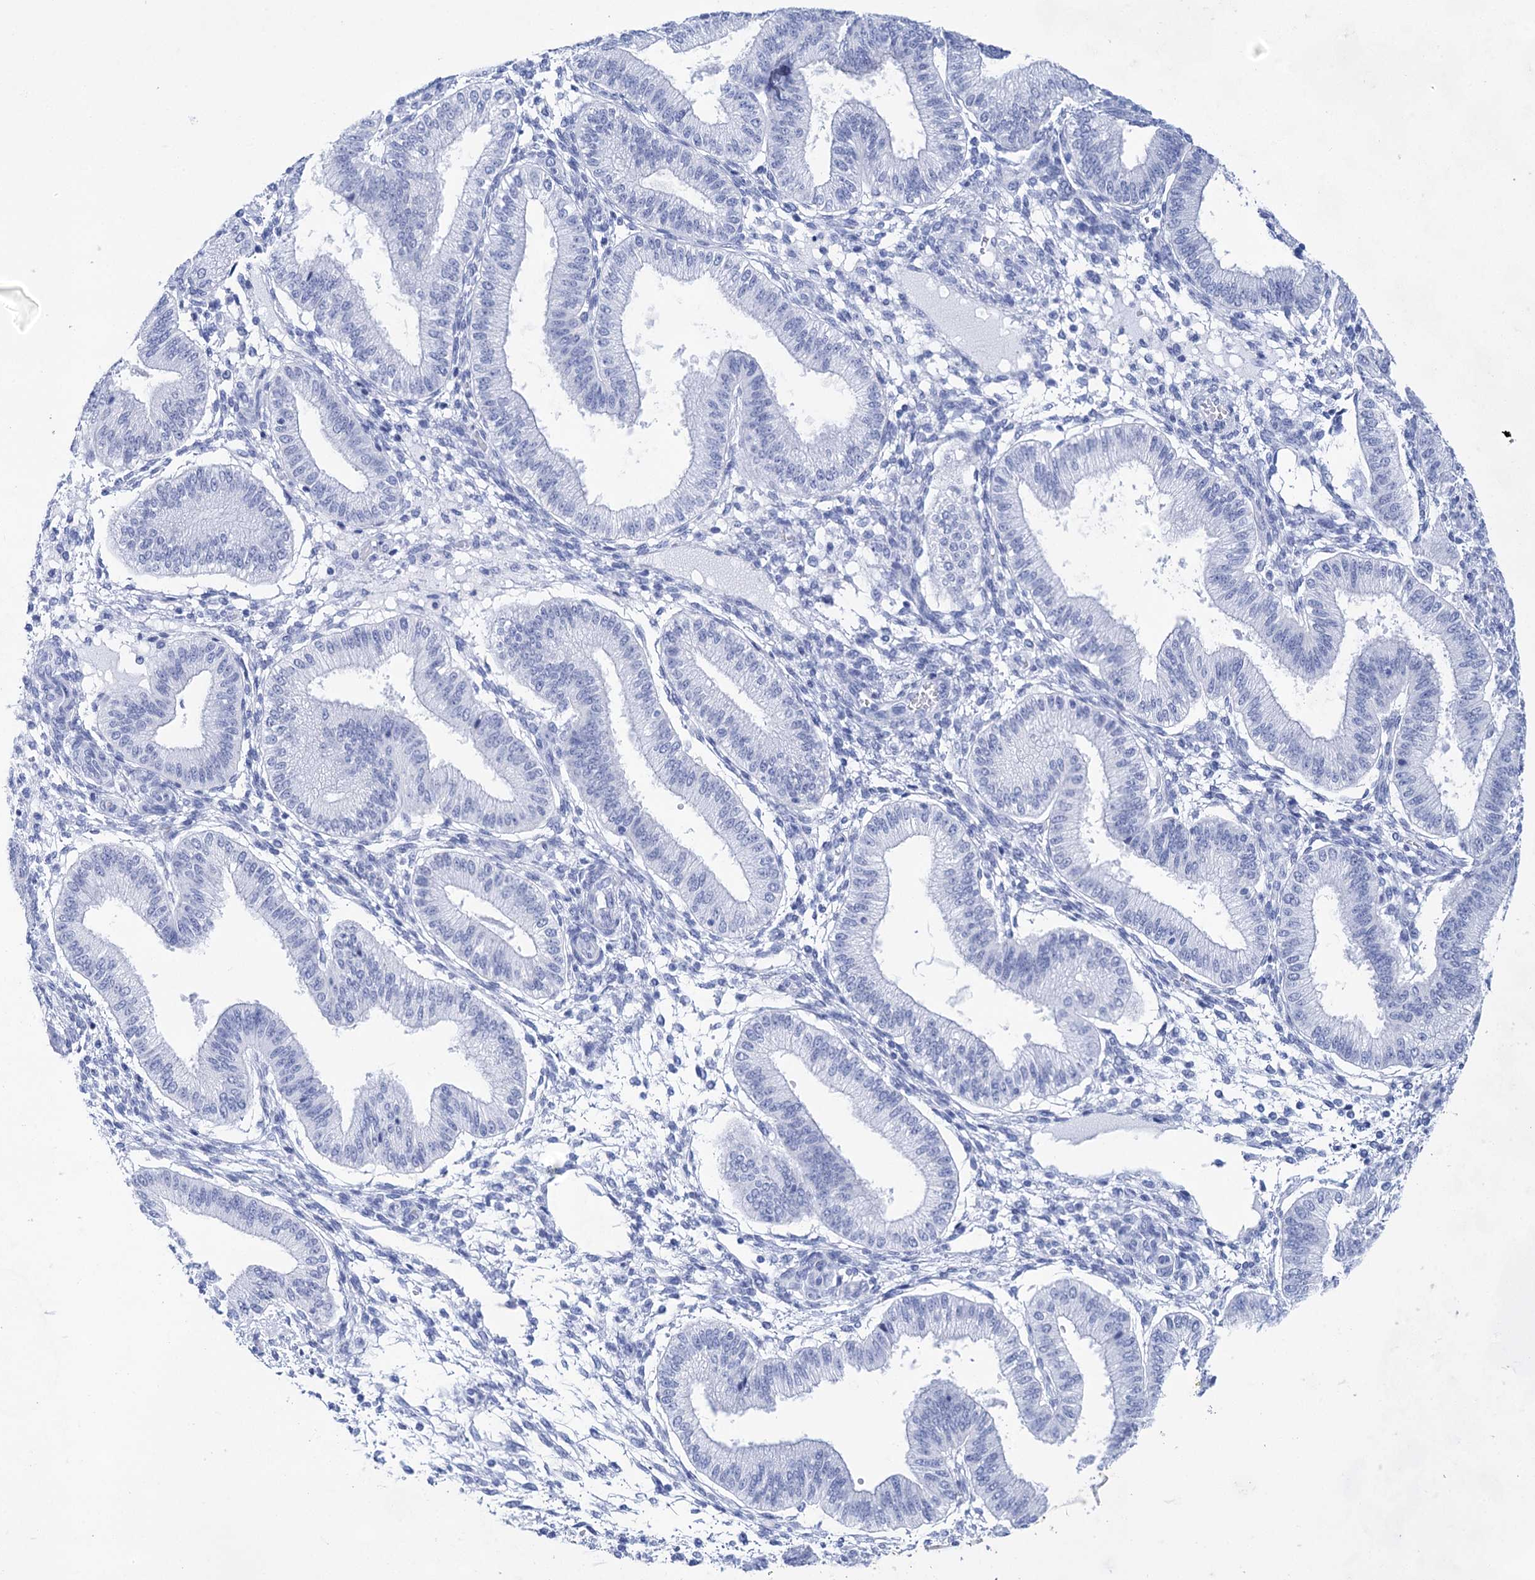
{"staining": {"intensity": "negative", "quantity": "none", "location": "none"}, "tissue": "endometrium", "cell_type": "Cells in endometrial stroma", "image_type": "normal", "snomed": [{"axis": "morphology", "description": "Normal tissue, NOS"}, {"axis": "topography", "description": "Endometrium"}], "caption": "Protein analysis of normal endometrium exhibits no significant staining in cells in endometrial stroma. The staining was performed using DAB to visualize the protein expression in brown, while the nuclei were stained in blue with hematoxylin (Magnification: 20x).", "gene": "LALBA", "patient": {"sex": "female", "age": 39}}